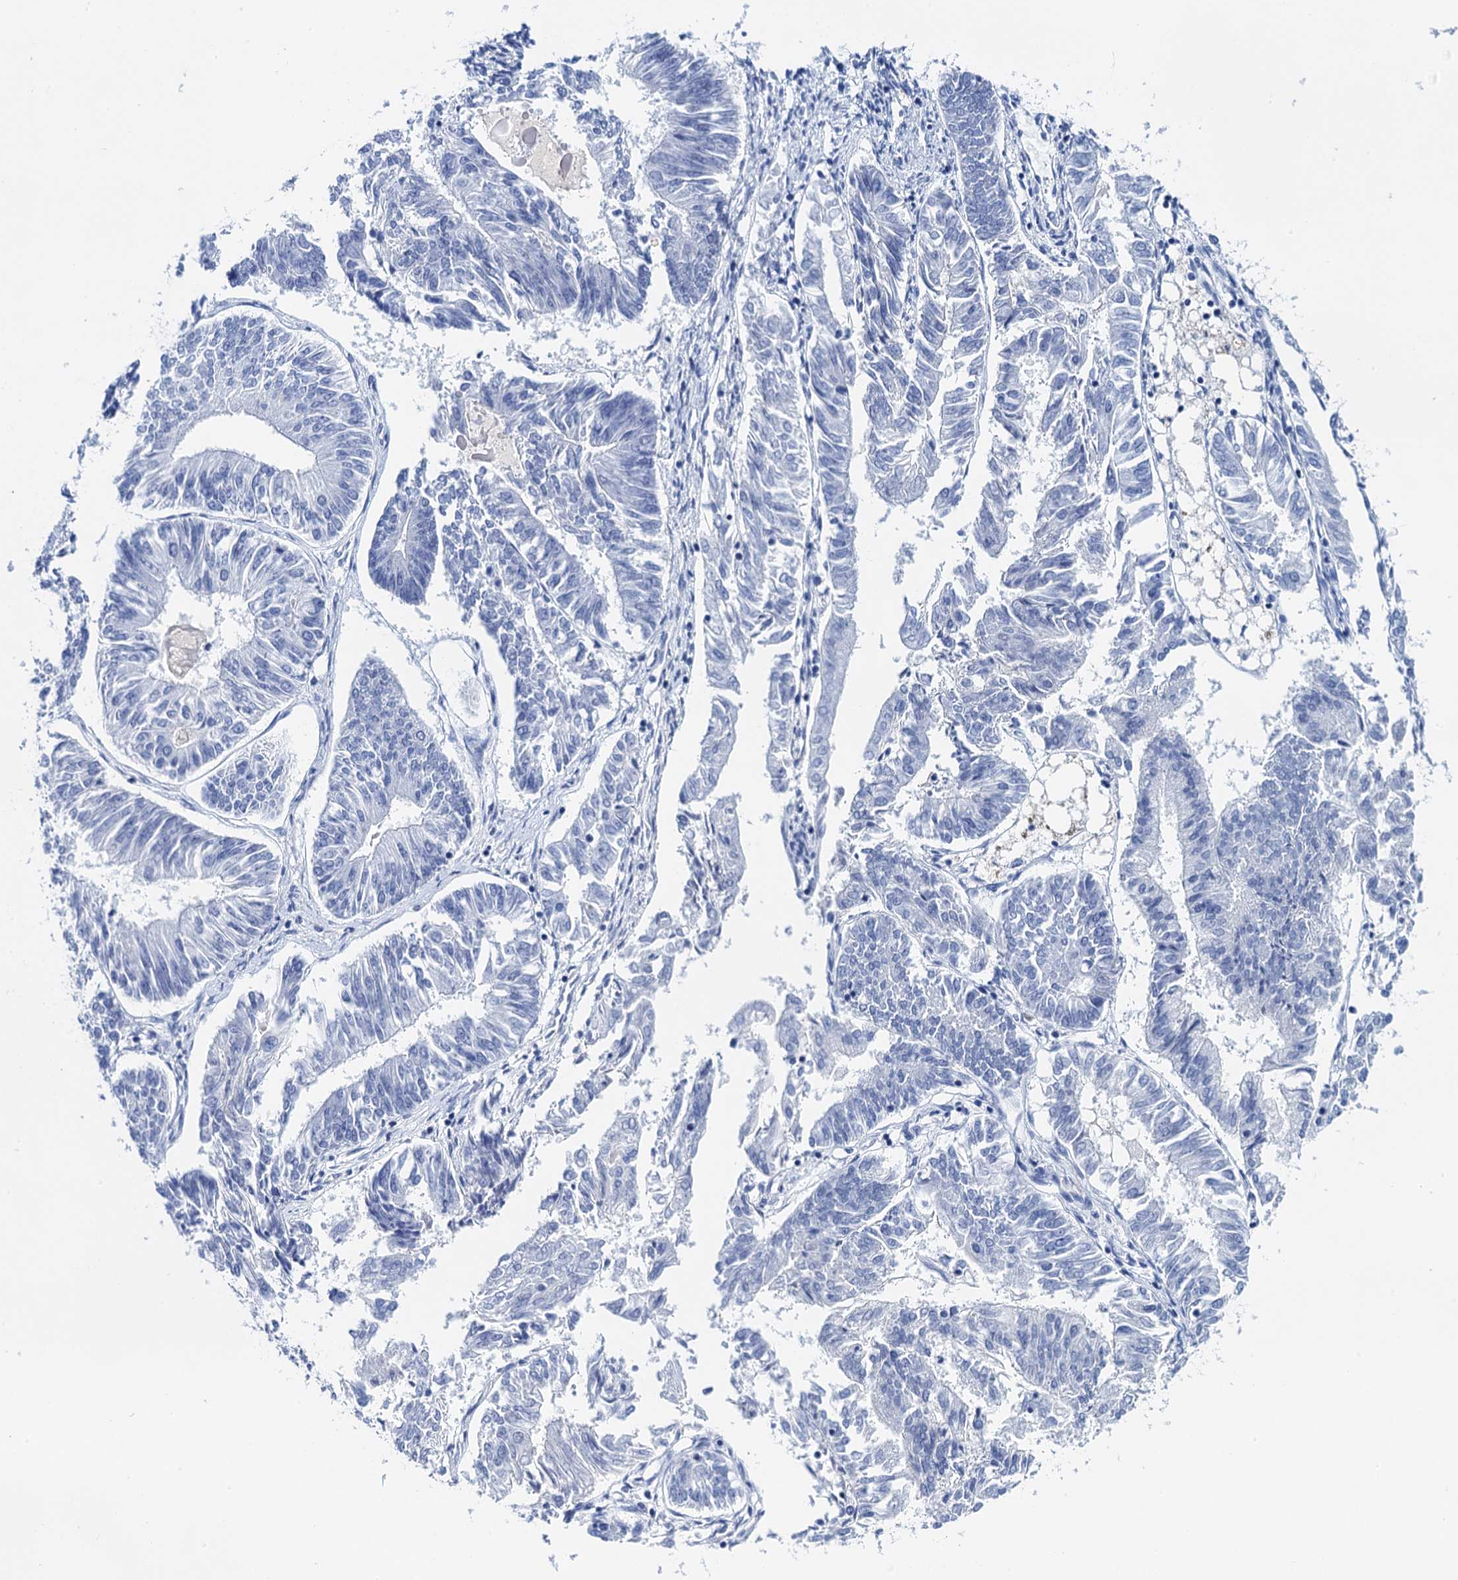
{"staining": {"intensity": "negative", "quantity": "none", "location": "none"}, "tissue": "endometrial cancer", "cell_type": "Tumor cells", "image_type": "cancer", "snomed": [{"axis": "morphology", "description": "Adenocarcinoma, NOS"}, {"axis": "topography", "description": "Endometrium"}], "caption": "Immunohistochemical staining of human endometrial cancer shows no significant positivity in tumor cells.", "gene": "LYPD3", "patient": {"sex": "female", "age": 58}}